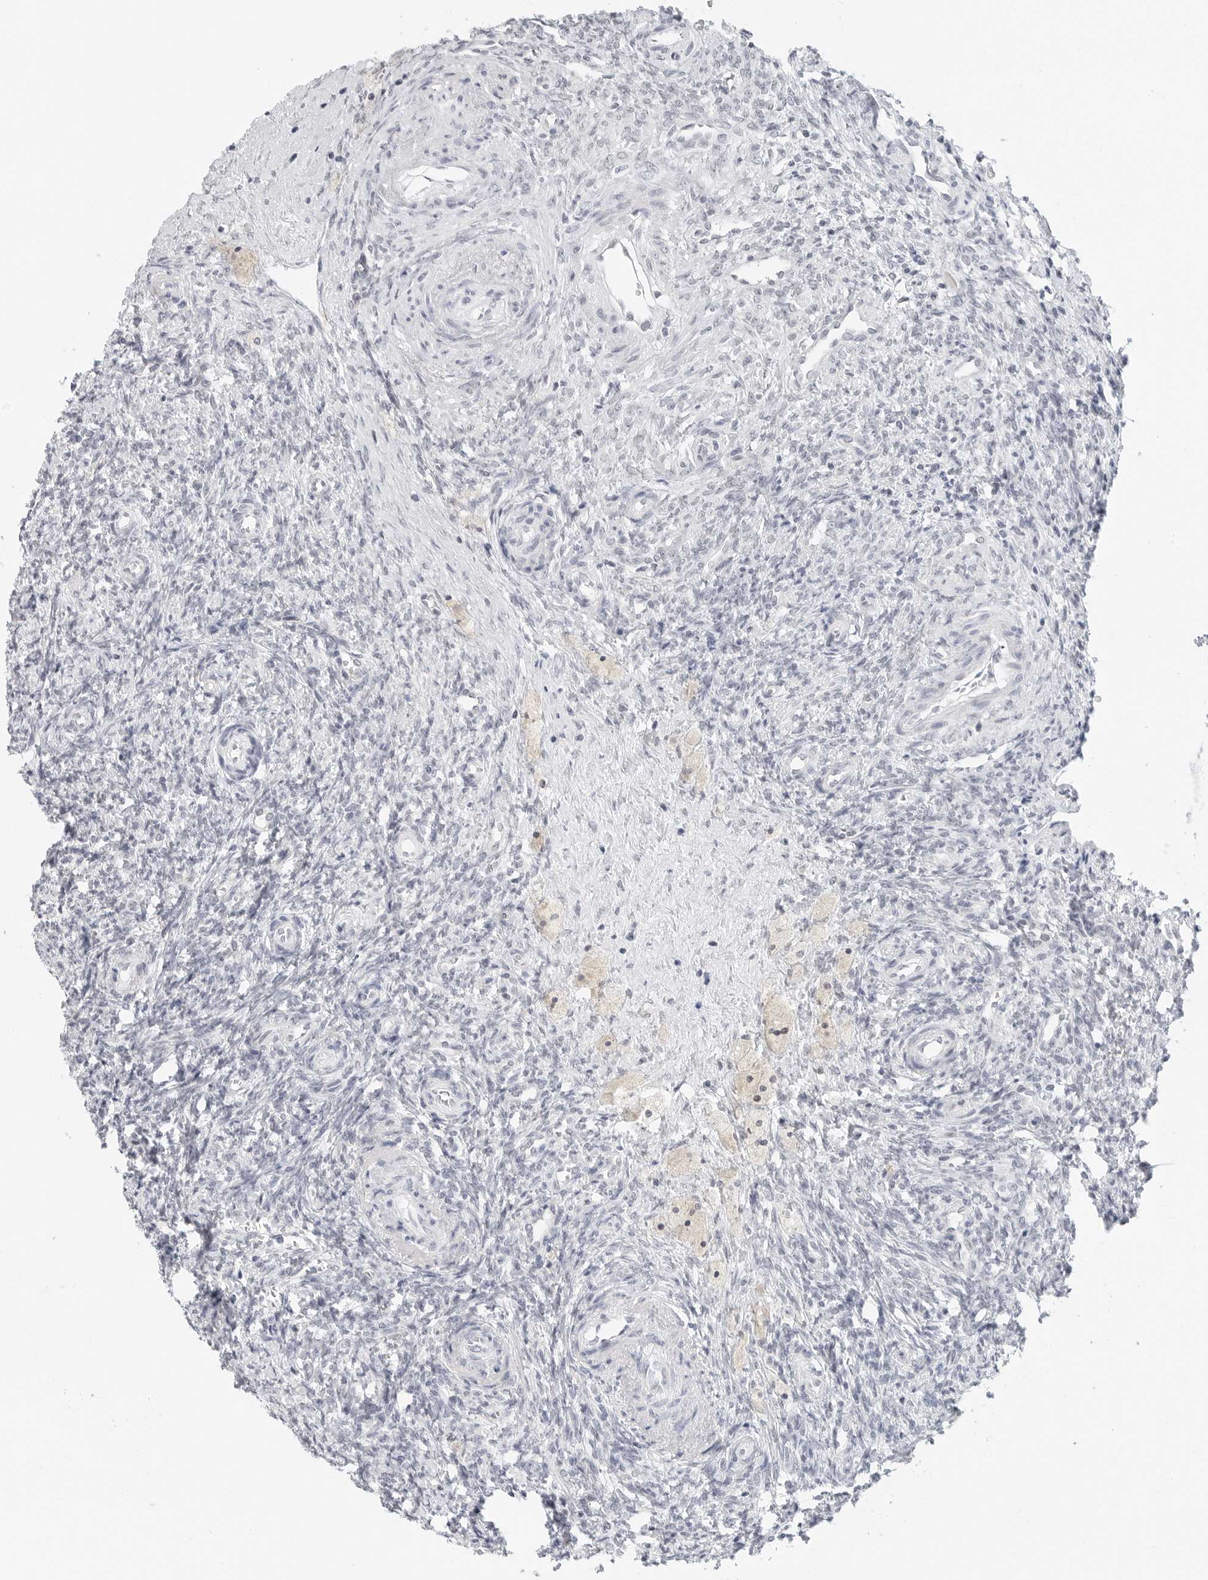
{"staining": {"intensity": "negative", "quantity": "none", "location": "none"}, "tissue": "ovary", "cell_type": "Ovarian stroma cells", "image_type": "normal", "snomed": [{"axis": "morphology", "description": "Normal tissue, NOS"}, {"axis": "topography", "description": "Ovary"}], "caption": "Ovarian stroma cells show no significant positivity in unremarkable ovary. (IHC, brightfield microscopy, high magnification).", "gene": "TSEN2", "patient": {"sex": "female", "age": 41}}